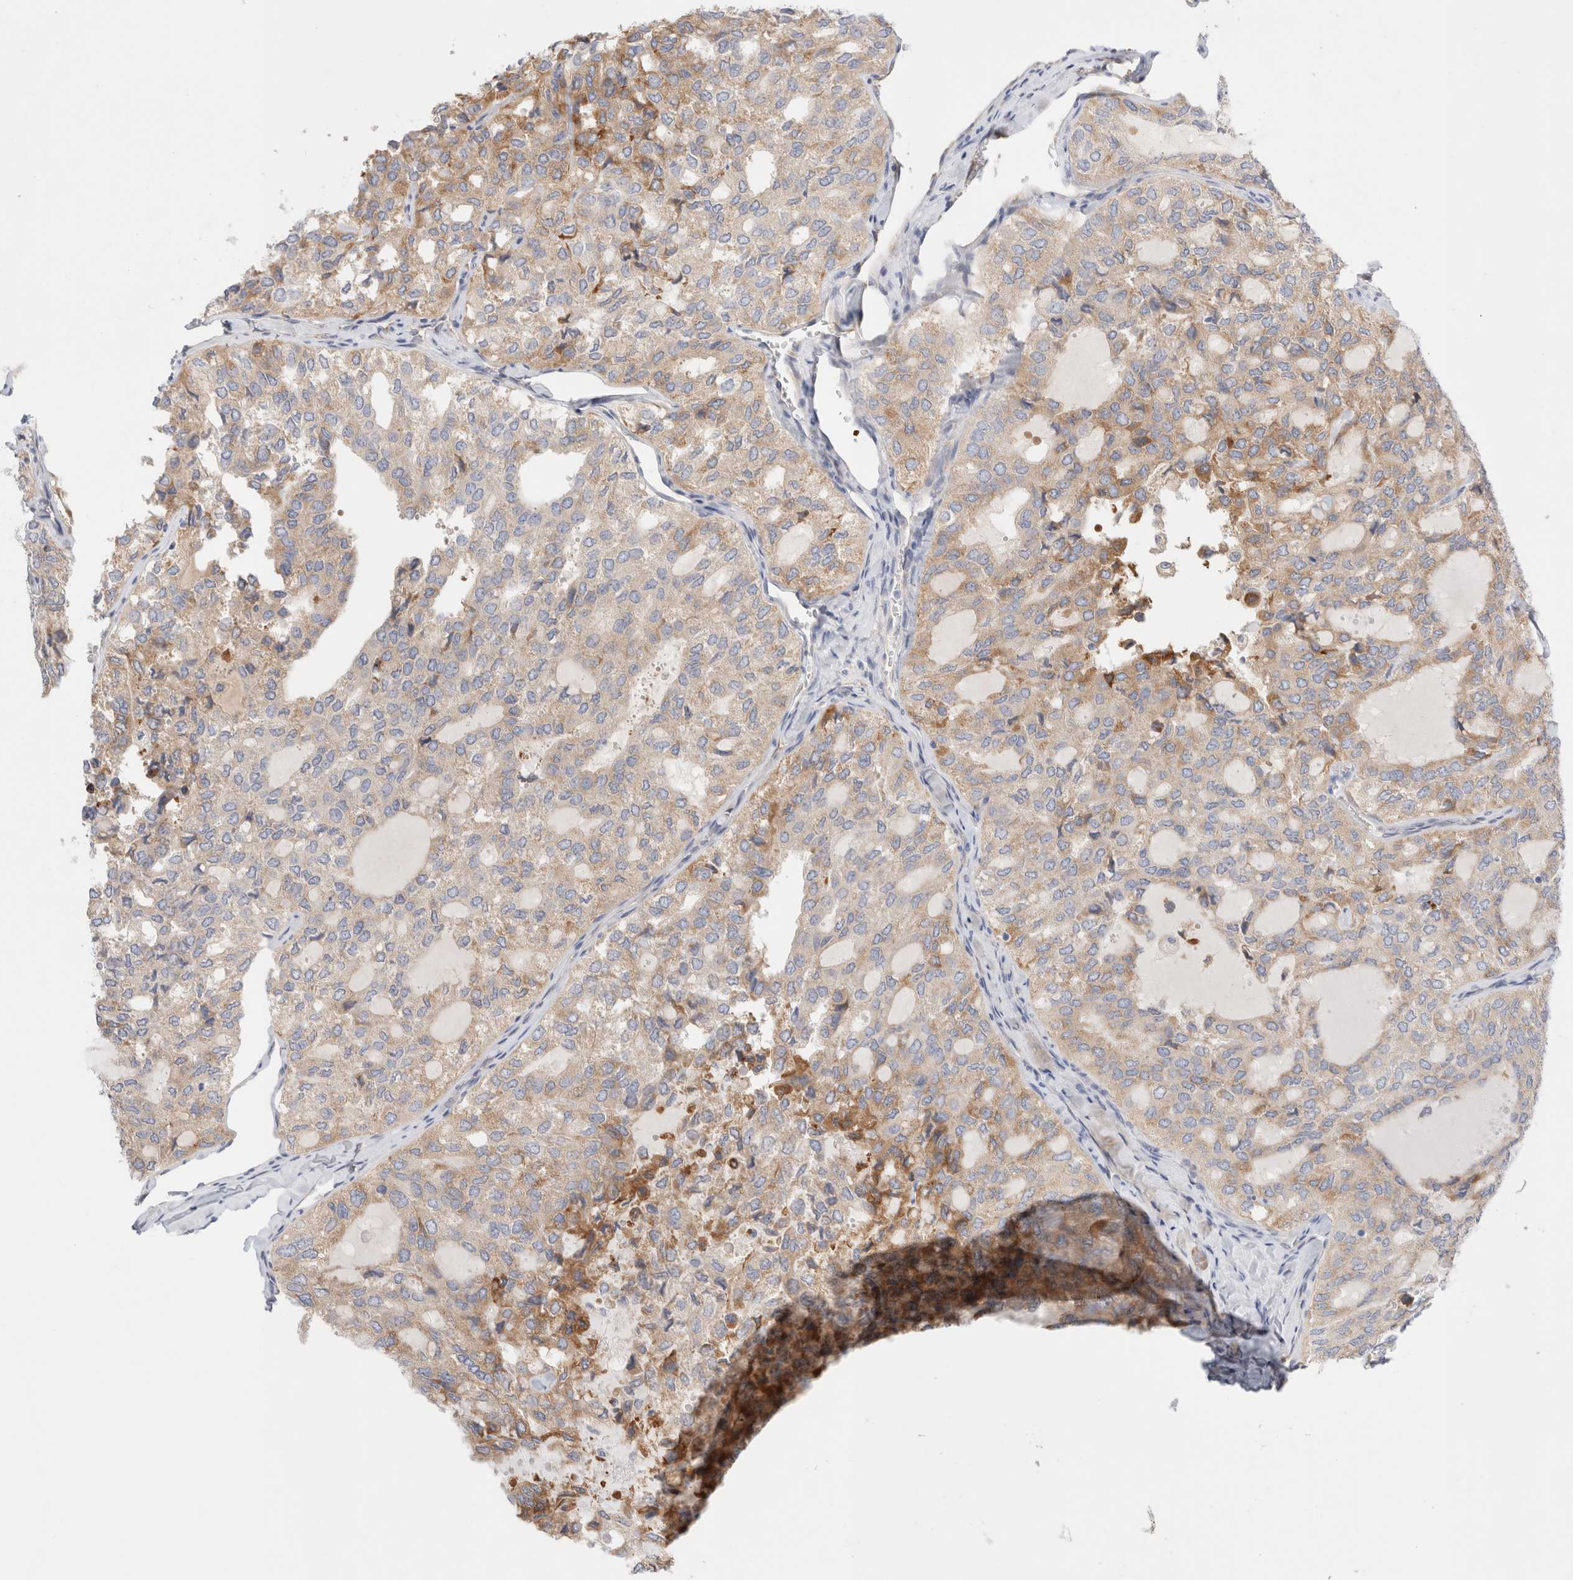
{"staining": {"intensity": "moderate", "quantity": ">75%", "location": "cytoplasmic/membranous"}, "tissue": "thyroid cancer", "cell_type": "Tumor cells", "image_type": "cancer", "snomed": [{"axis": "morphology", "description": "Follicular adenoma carcinoma, NOS"}, {"axis": "topography", "description": "Thyroid gland"}], "caption": "Thyroid cancer tissue reveals moderate cytoplasmic/membranous expression in about >75% of tumor cells, visualized by immunohistochemistry. Immunohistochemistry stains the protein of interest in brown and the nuclei are stained blue.", "gene": "CSK", "patient": {"sex": "male", "age": 75}}